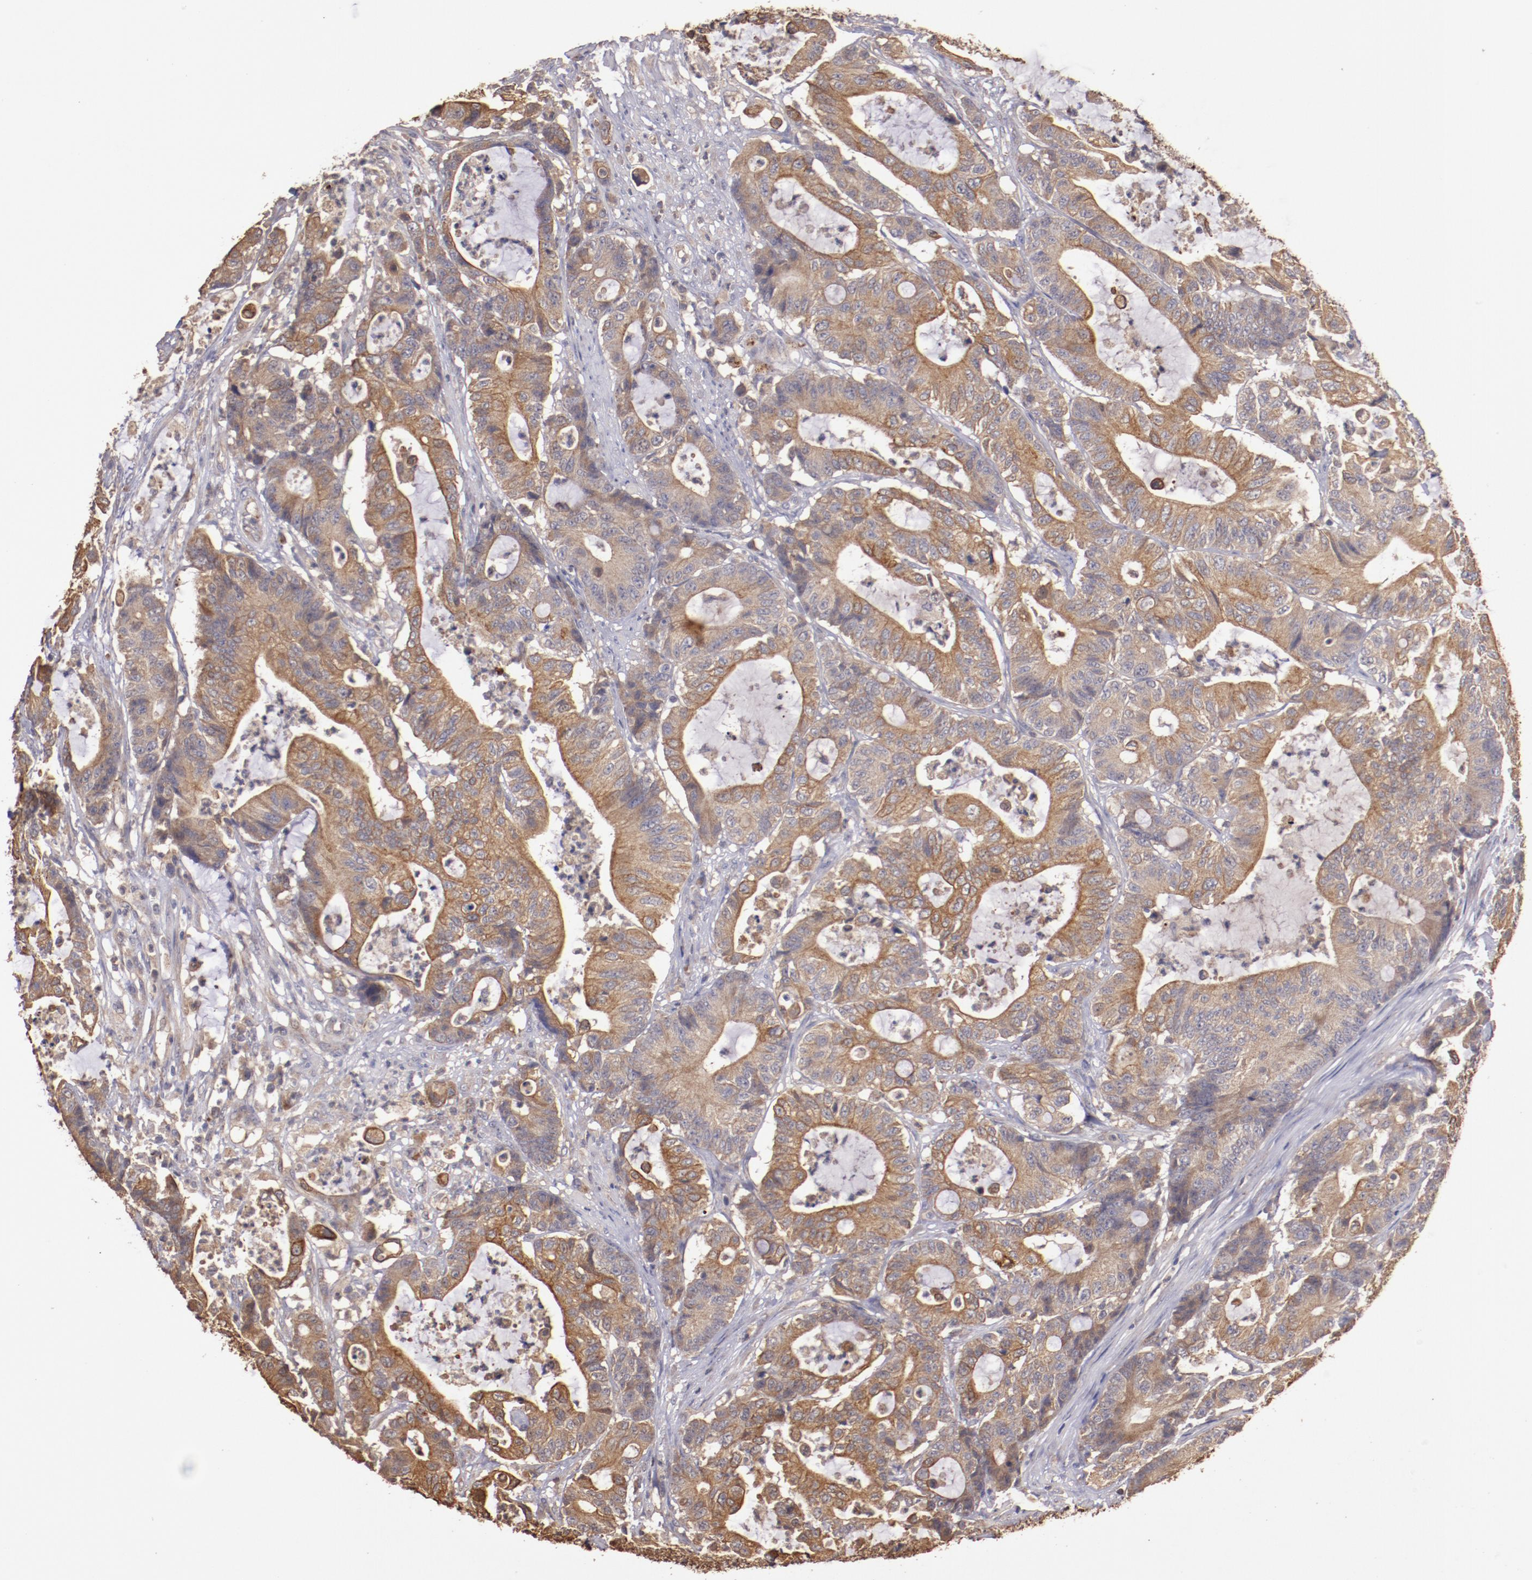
{"staining": {"intensity": "moderate", "quantity": ">75%", "location": "cytoplasmic/membranous"}, "tissue": "colorectal cancer", "cell_type": "Tumor cells", "image_type": "cancer", "snomed": [{"axis": "morphology", "description": "Adenocarcinoma, NOS"}, {"axis": "topography", "description": "Colon"}], "caption": "An IHC image of tumor tissue is shown. Protein staining in brown highlights moderate cytoplasmic/membranous positivity in adenocarcinoma (colorectal) within tumor cells.", "gene": "SRRD", "patient": {"sex": "female", "age": 84}}